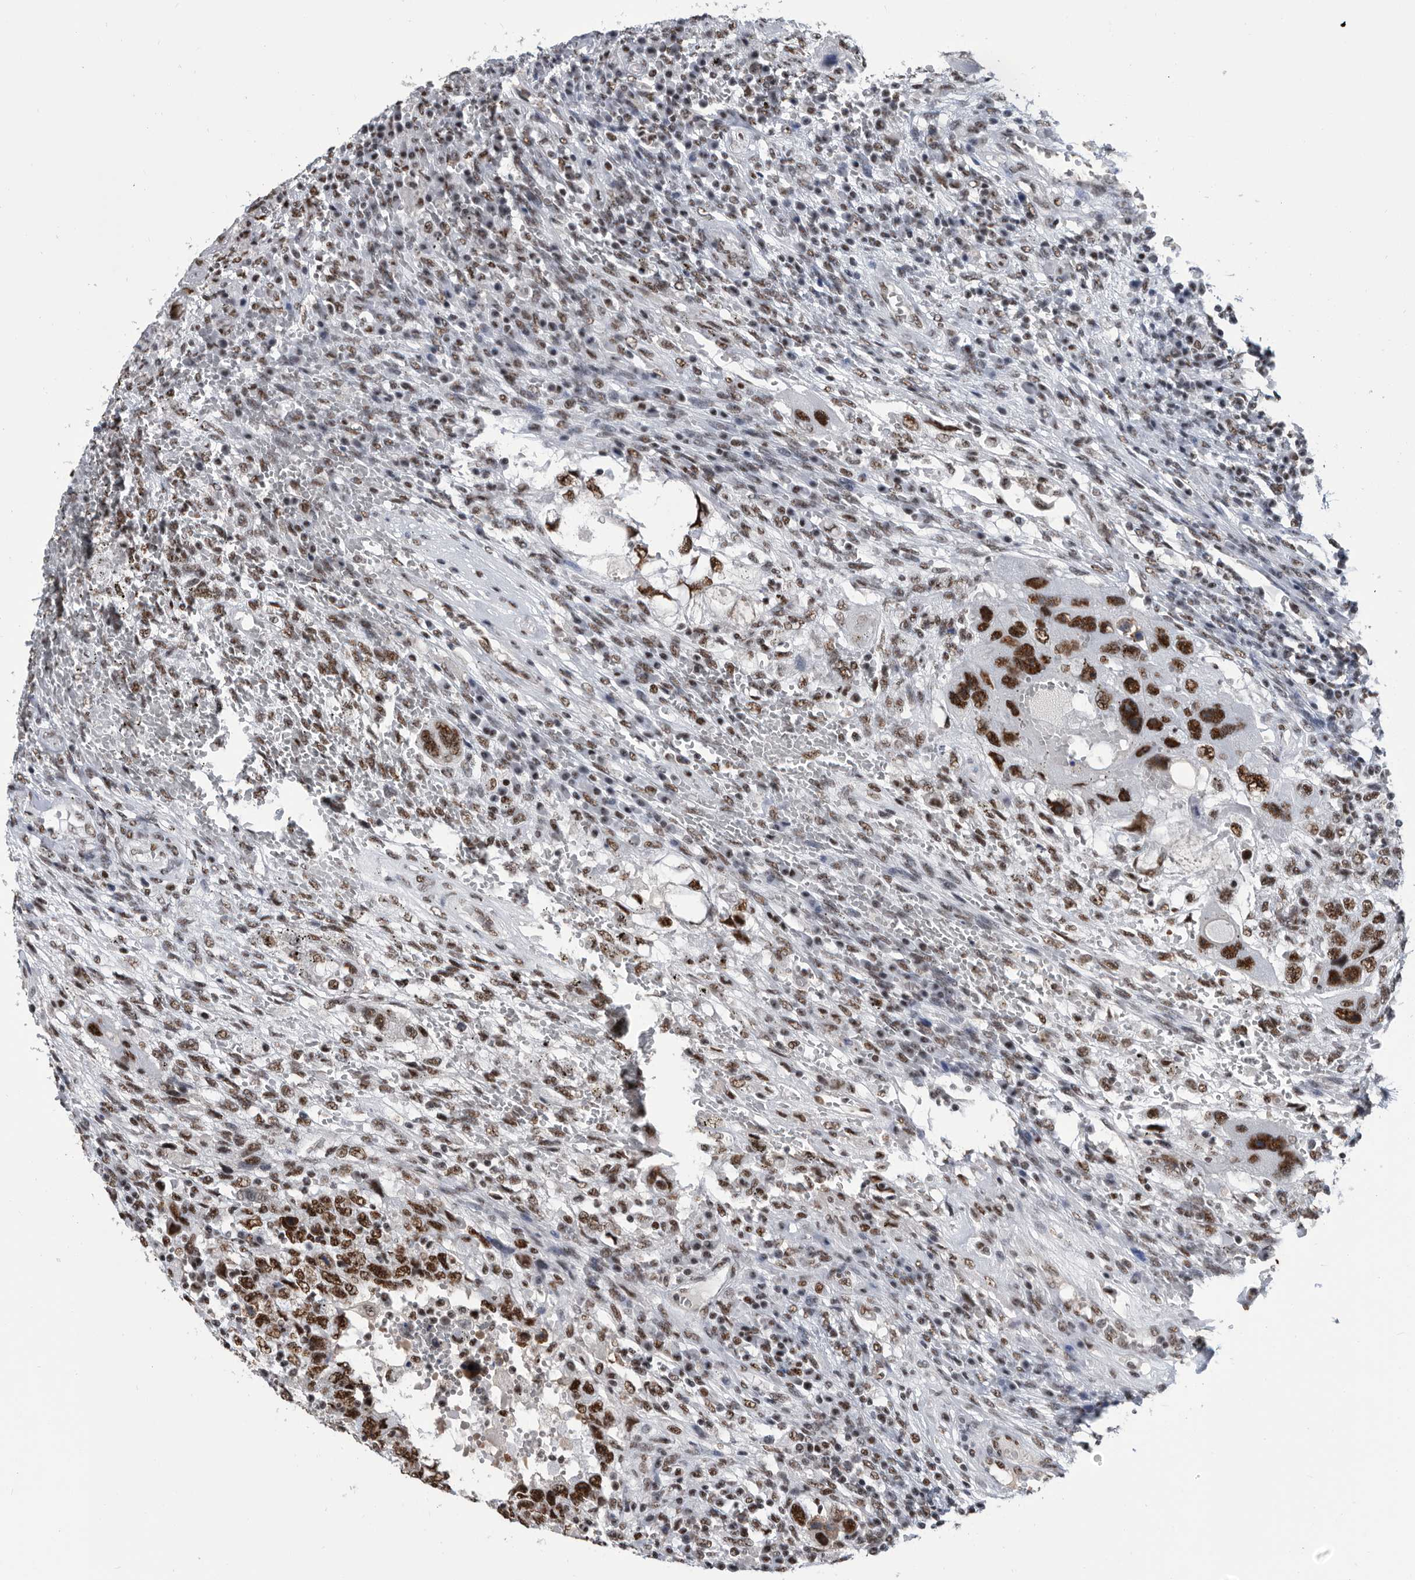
{"staining": {"intensity": "strong", "quantity": ">75%", "location": "nuclear"}, "tissue": "testis cancer", "cell_type": "Tumor cells", "image_type": "cancer", "snomed": [{"axis": "morphology", "description": "Carcinoma, Embryonal, NOS"}, {"axis": "topography", "description": "Testis"}], "caption": "IHC (DAB (3,3'-diaminobenzidine)) staining of human testis cancer displays strong nuclear protein staining in approximately >75% of tumor cells. The protein of interest is shown in brown color, while the nuclei are stained blue.", "gene": "SF3A1", "patient": {"sex": "male", "age": 26}}